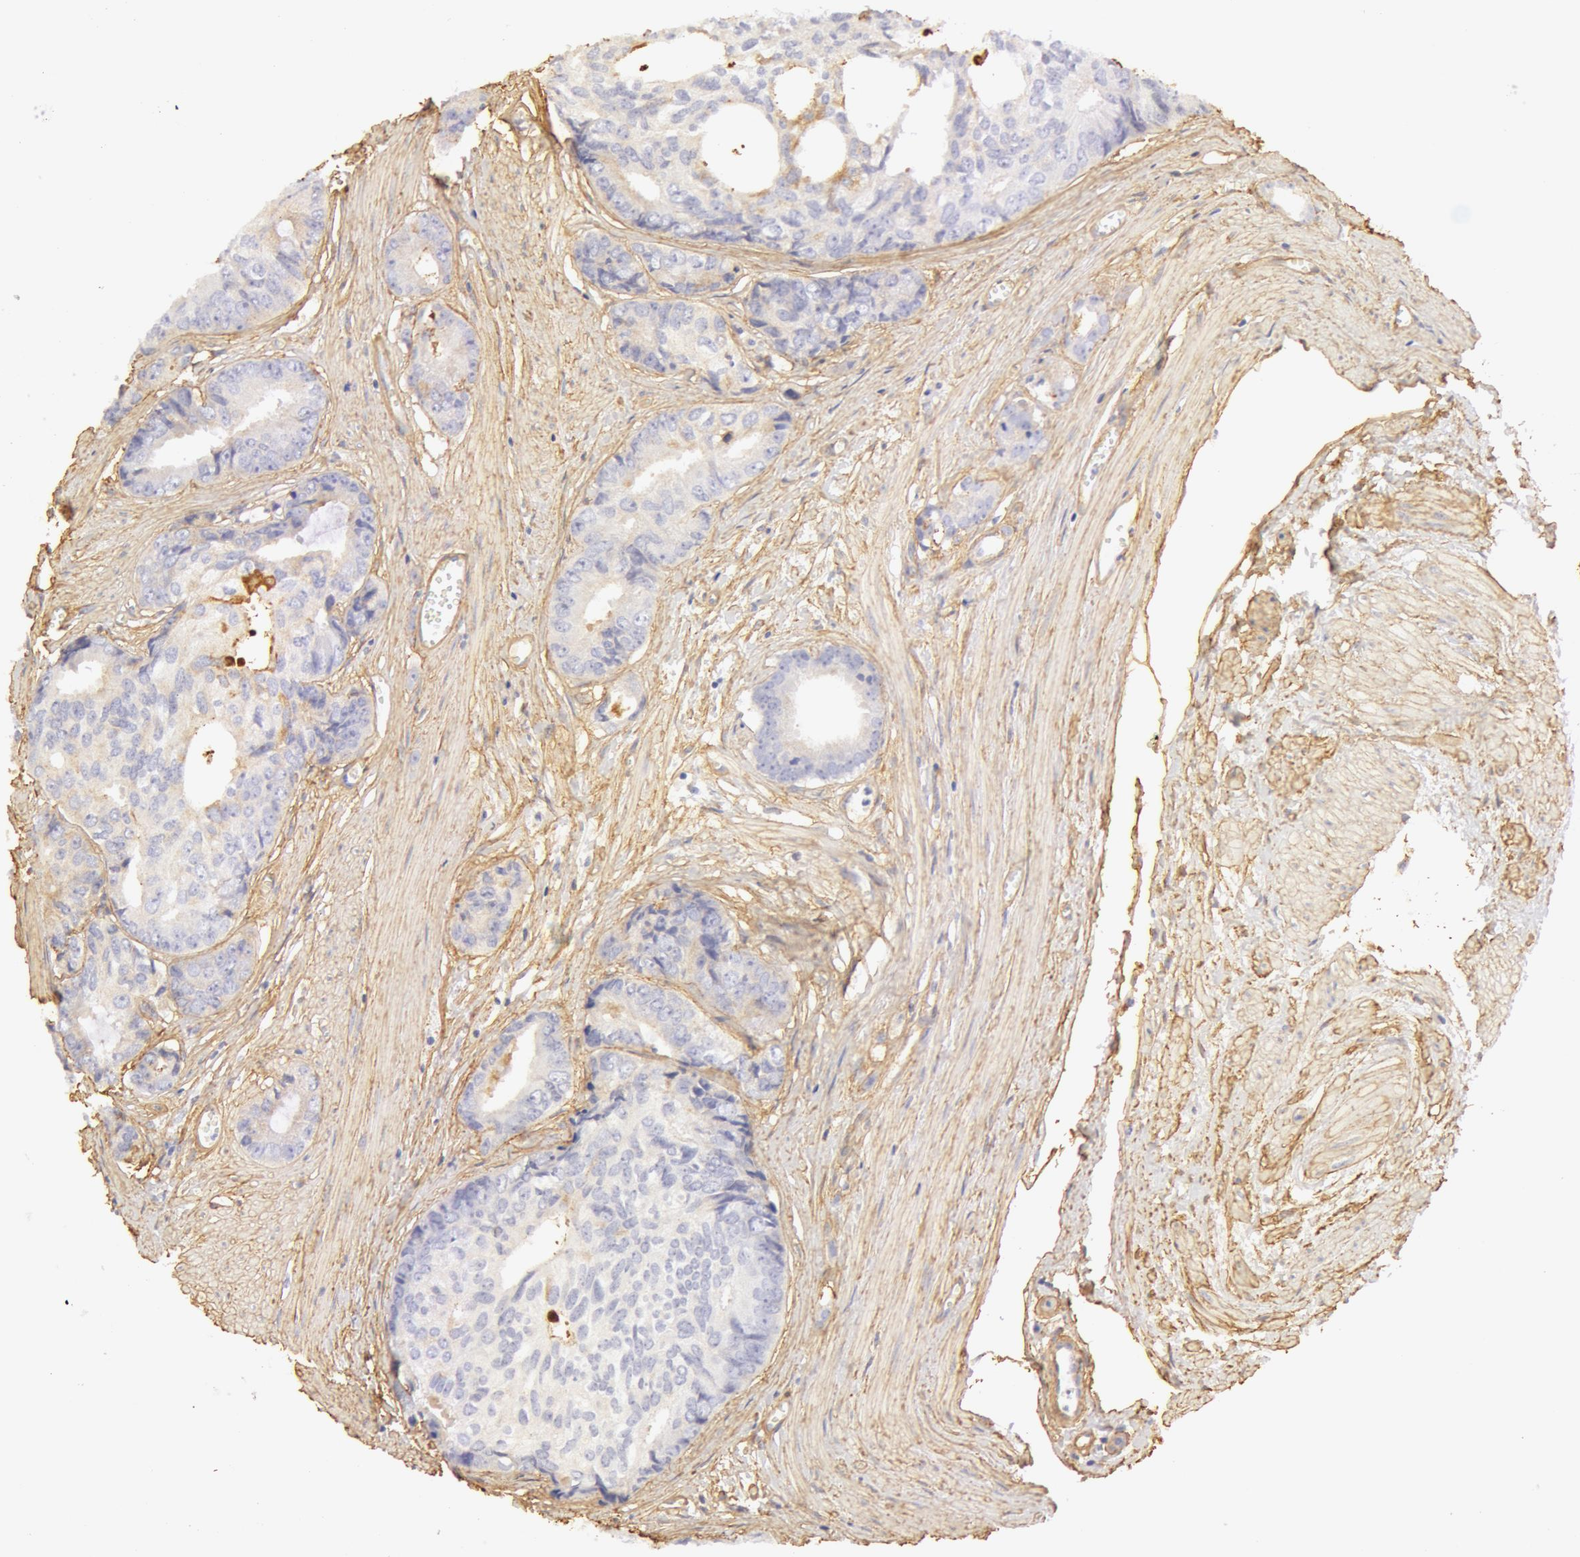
{"staining": {"intensity": "negative", "quantity": "none", "location": "none"}, "tissue": "prostate cancer", "cell_type": "Tumor cells", "image_type": "cancer", "snomed": [{"axis": "morphology", "description": "Adenocarcinoma, High grade"}, {"axis": "topography", "description": "Prostate"}], "caption": "A histopathology image of high-grade adenocarcinoma (prostate) stained for a protein shows no brown staining in tumor cells. The staining was performed using DAB (3,3'-diaminobenzidine) to visualize the protein expression in brown, while the nuclei were stained in blue with hematoxylin (Magnification: 20x).", "gene": "COL4A1", "patient": {"sex": "male", "age": 56}}